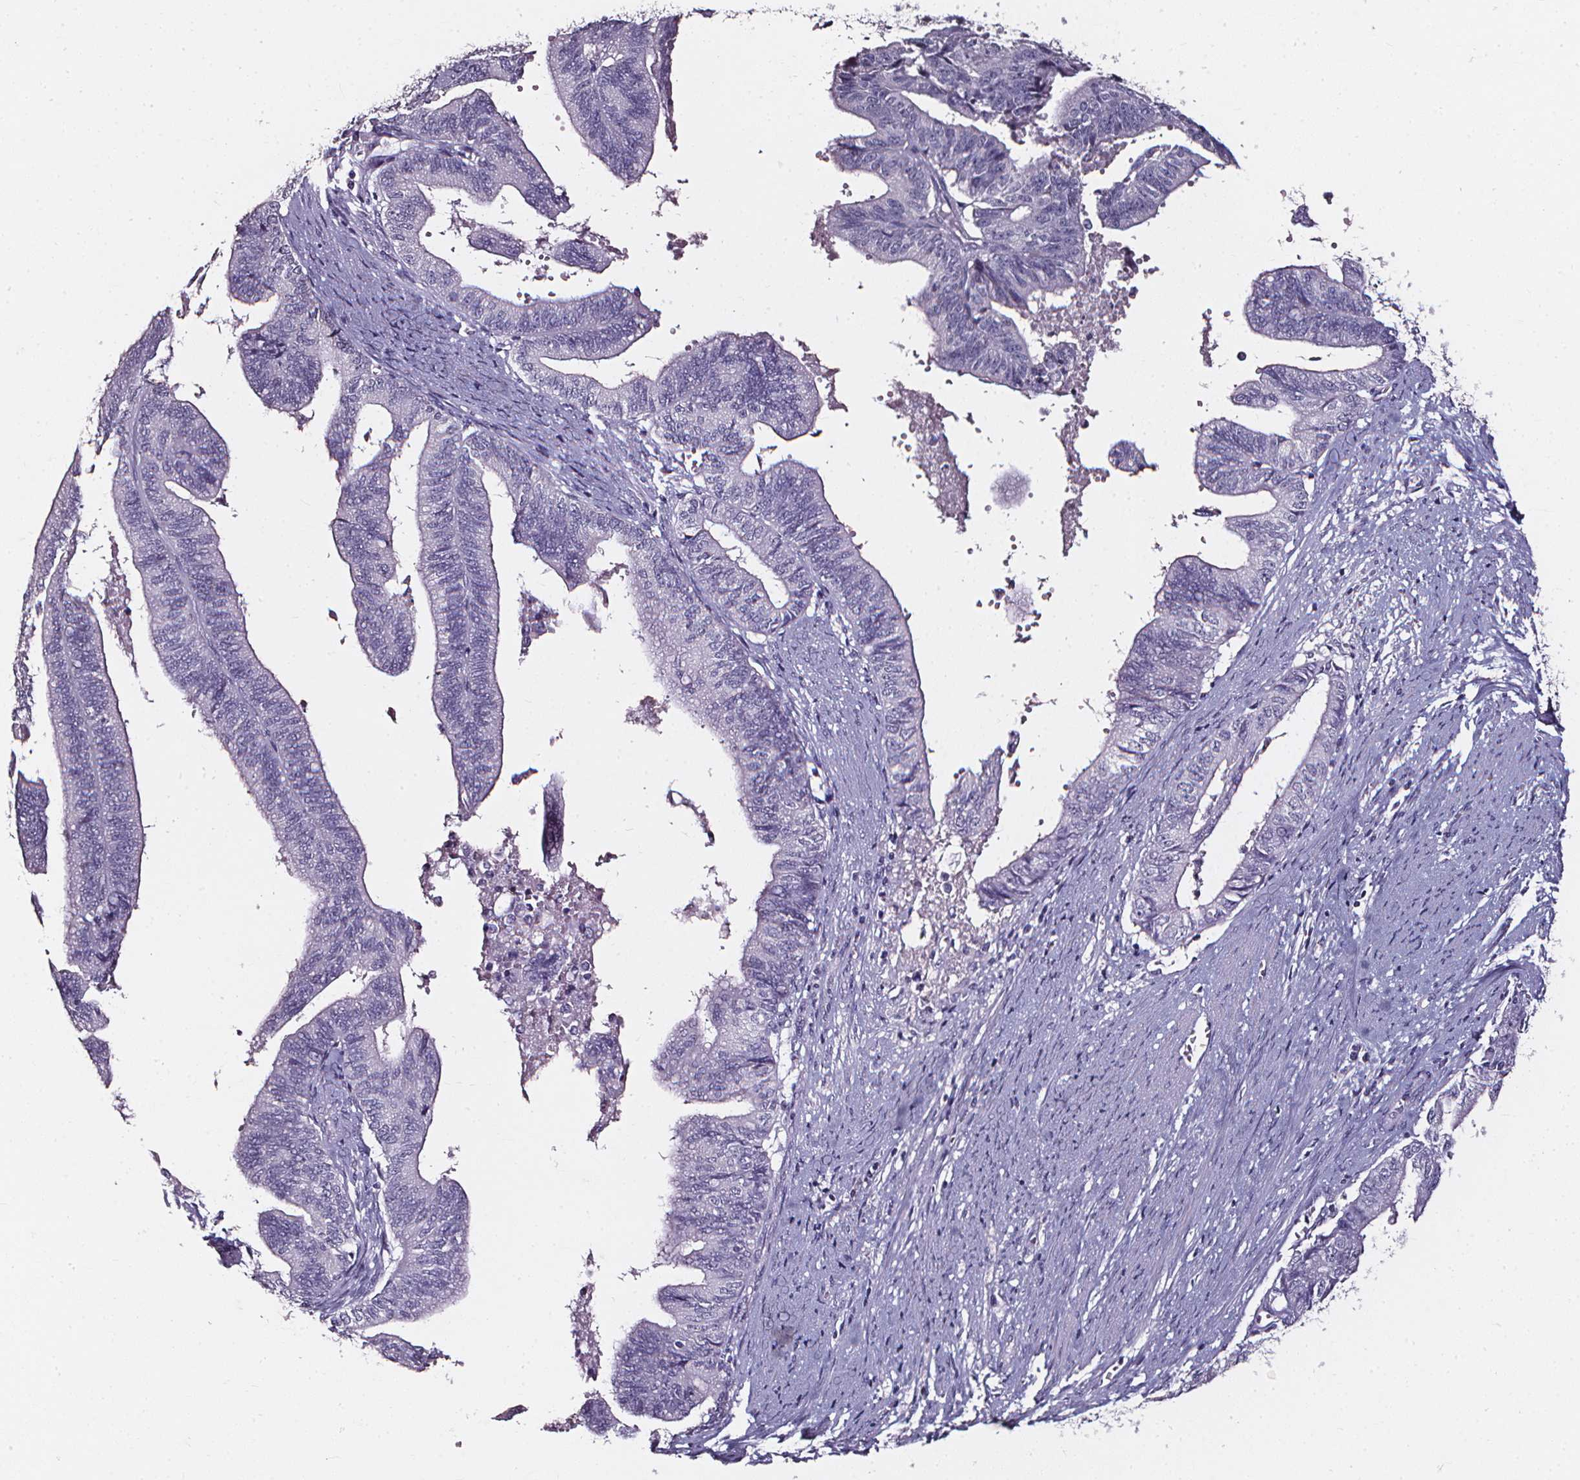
{"staining": {"intensity": "negative", "quantity": "none", "location": "none"}, "tissue": "endometrial cancer", "cell_type": "Tumor cells", "image_type": "cancer", "snomed": [{"axis": "morphology", "description": "Adenocarcinoma, NOS"}, {"axis": "topography", "description": "Endometrium"}], "caption": "DAB immunohistochemical staining of human endometrial cancer (adenocarcinoma) demonstrates no significant positivity in tumor cells.", "gene": "DEFA5", "patient": {"sex": "female", "age": 65}}